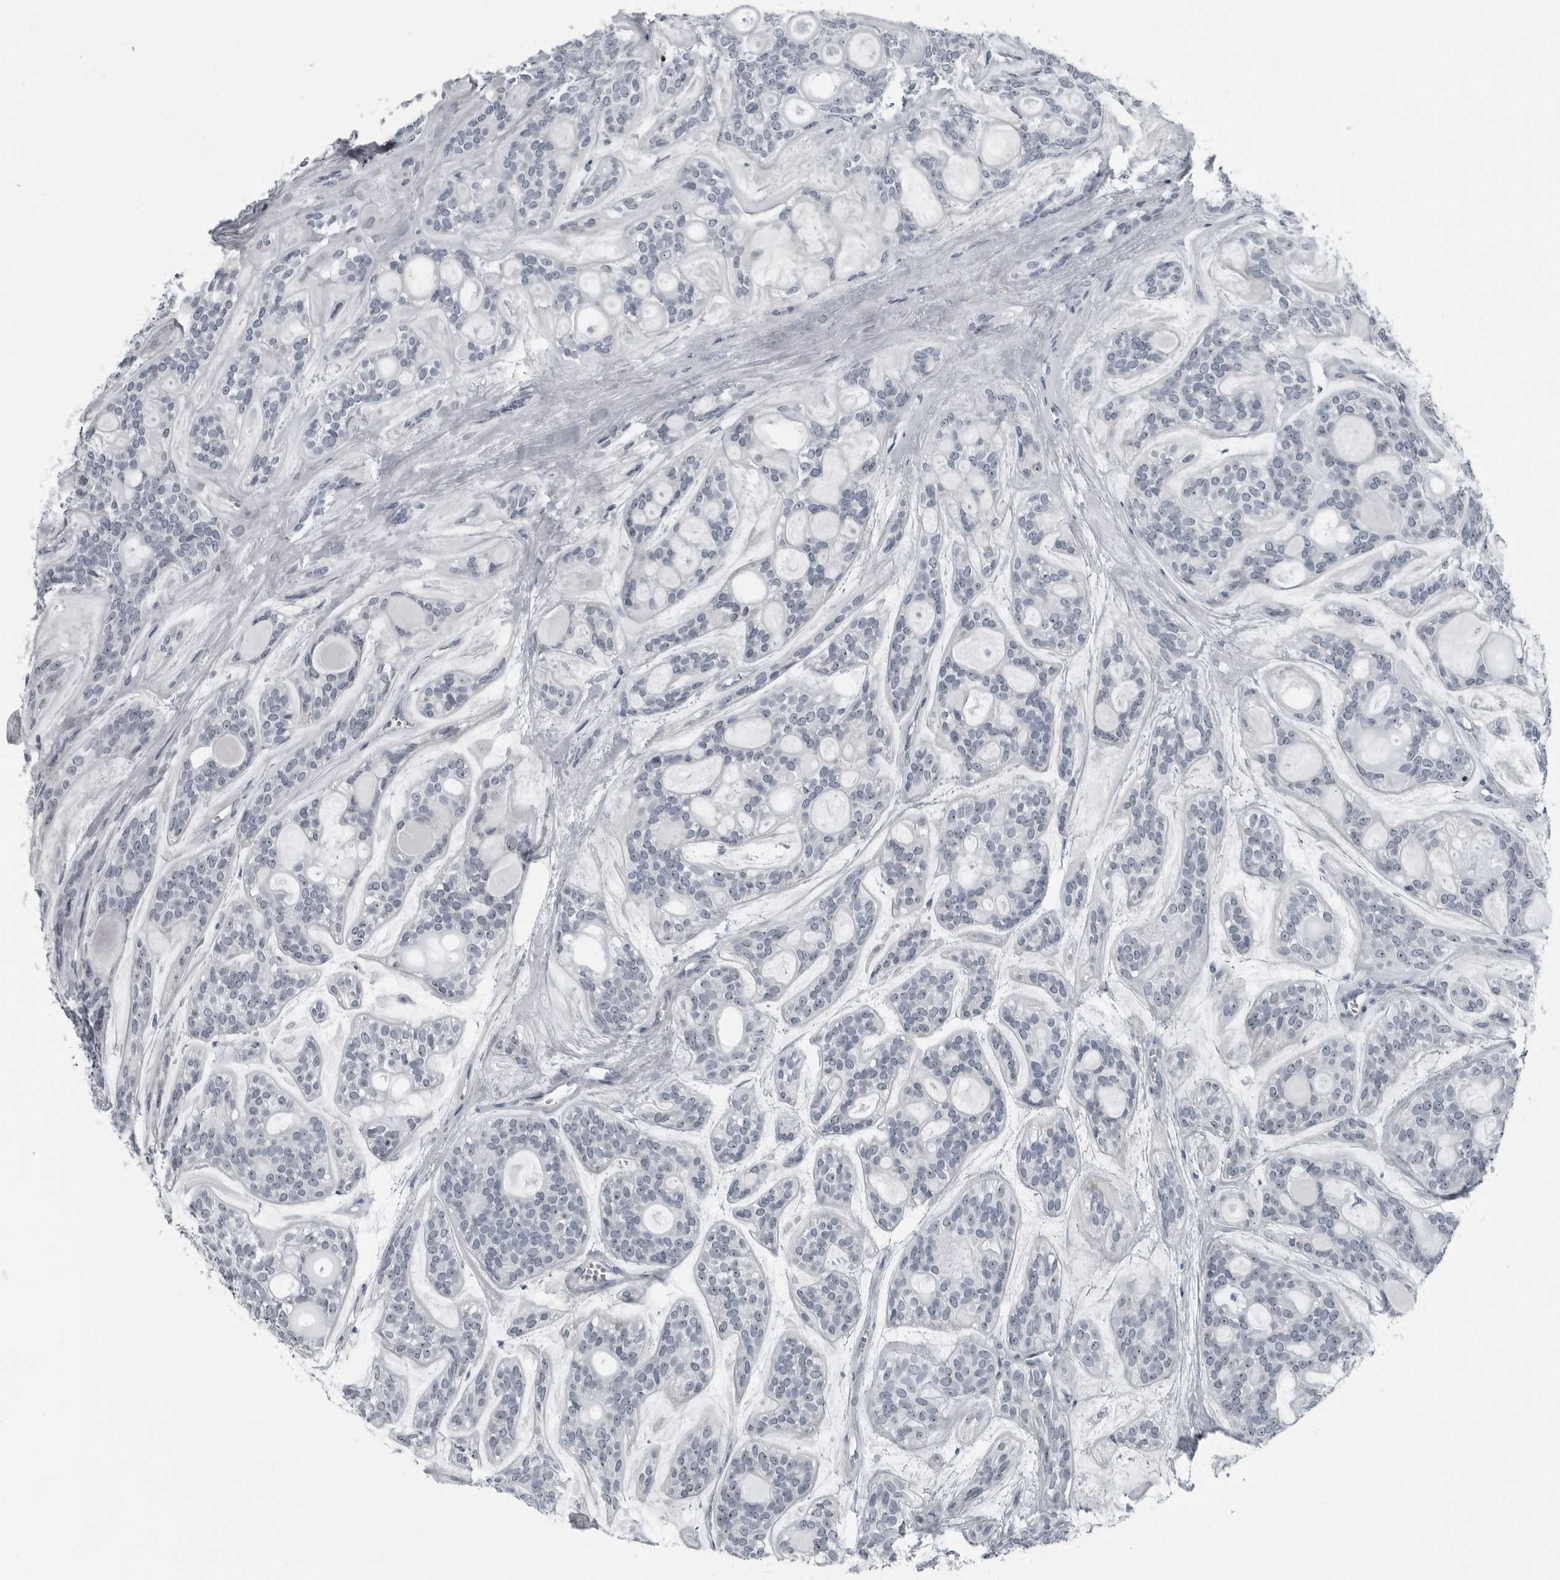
{"staining": {"intensity": "negative", "quantity": "none", "location": "none"}, "tissue": "head and neck cancer", "cell_type": "Tumor cells", "image_type": "cancer", "snomed": [{"axis": "morphology", "description": "Adenocarcinoma, NOS"}, {"axis": "topography", "description": "Head-Neck"}], "caption": "Tumor cells are negative for brown protein staining in head and neck cancer (adenocarcinoma).", "gene": "PDCD11", "patient": {"sex": "male", "age": 66}}